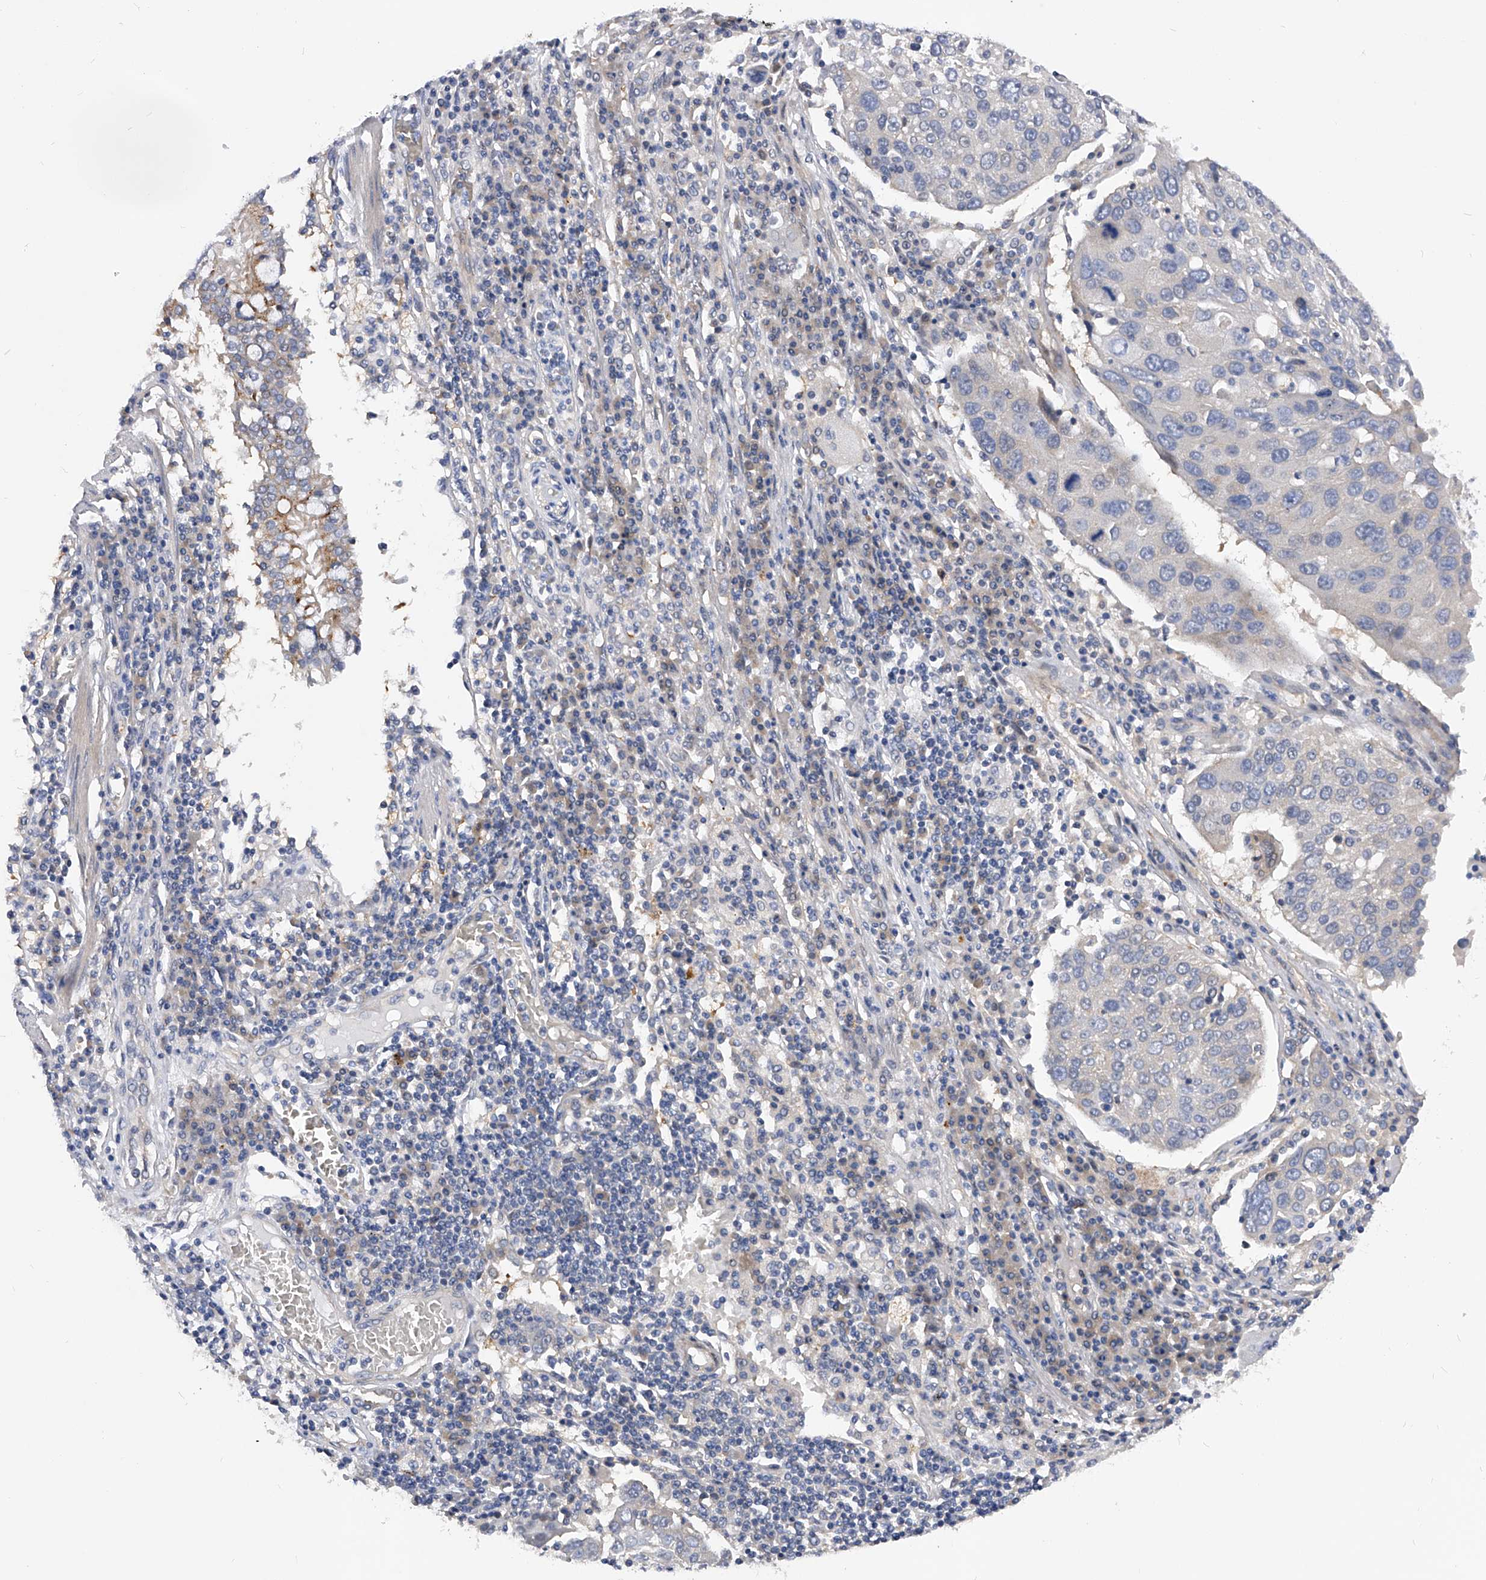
{"staining": {"intensity": "negative", "quantity": "none", "location": "none"}, "tissue": "lung cancer", "cell_type": "Tumor cells", "image_type": "cancer", "snomed": [{"axis": "morphology", "description": "Squamous cell carcinoma, NOS"}, {"axis": "topography", "description": "Lung"}], "caption": "Protein analysis of lung cancer reveals no significant expression in tumor cells. Nuclei are stained in blue.", "gene": "PPP5C", "patient": {"sex": "male", "age": 65}}